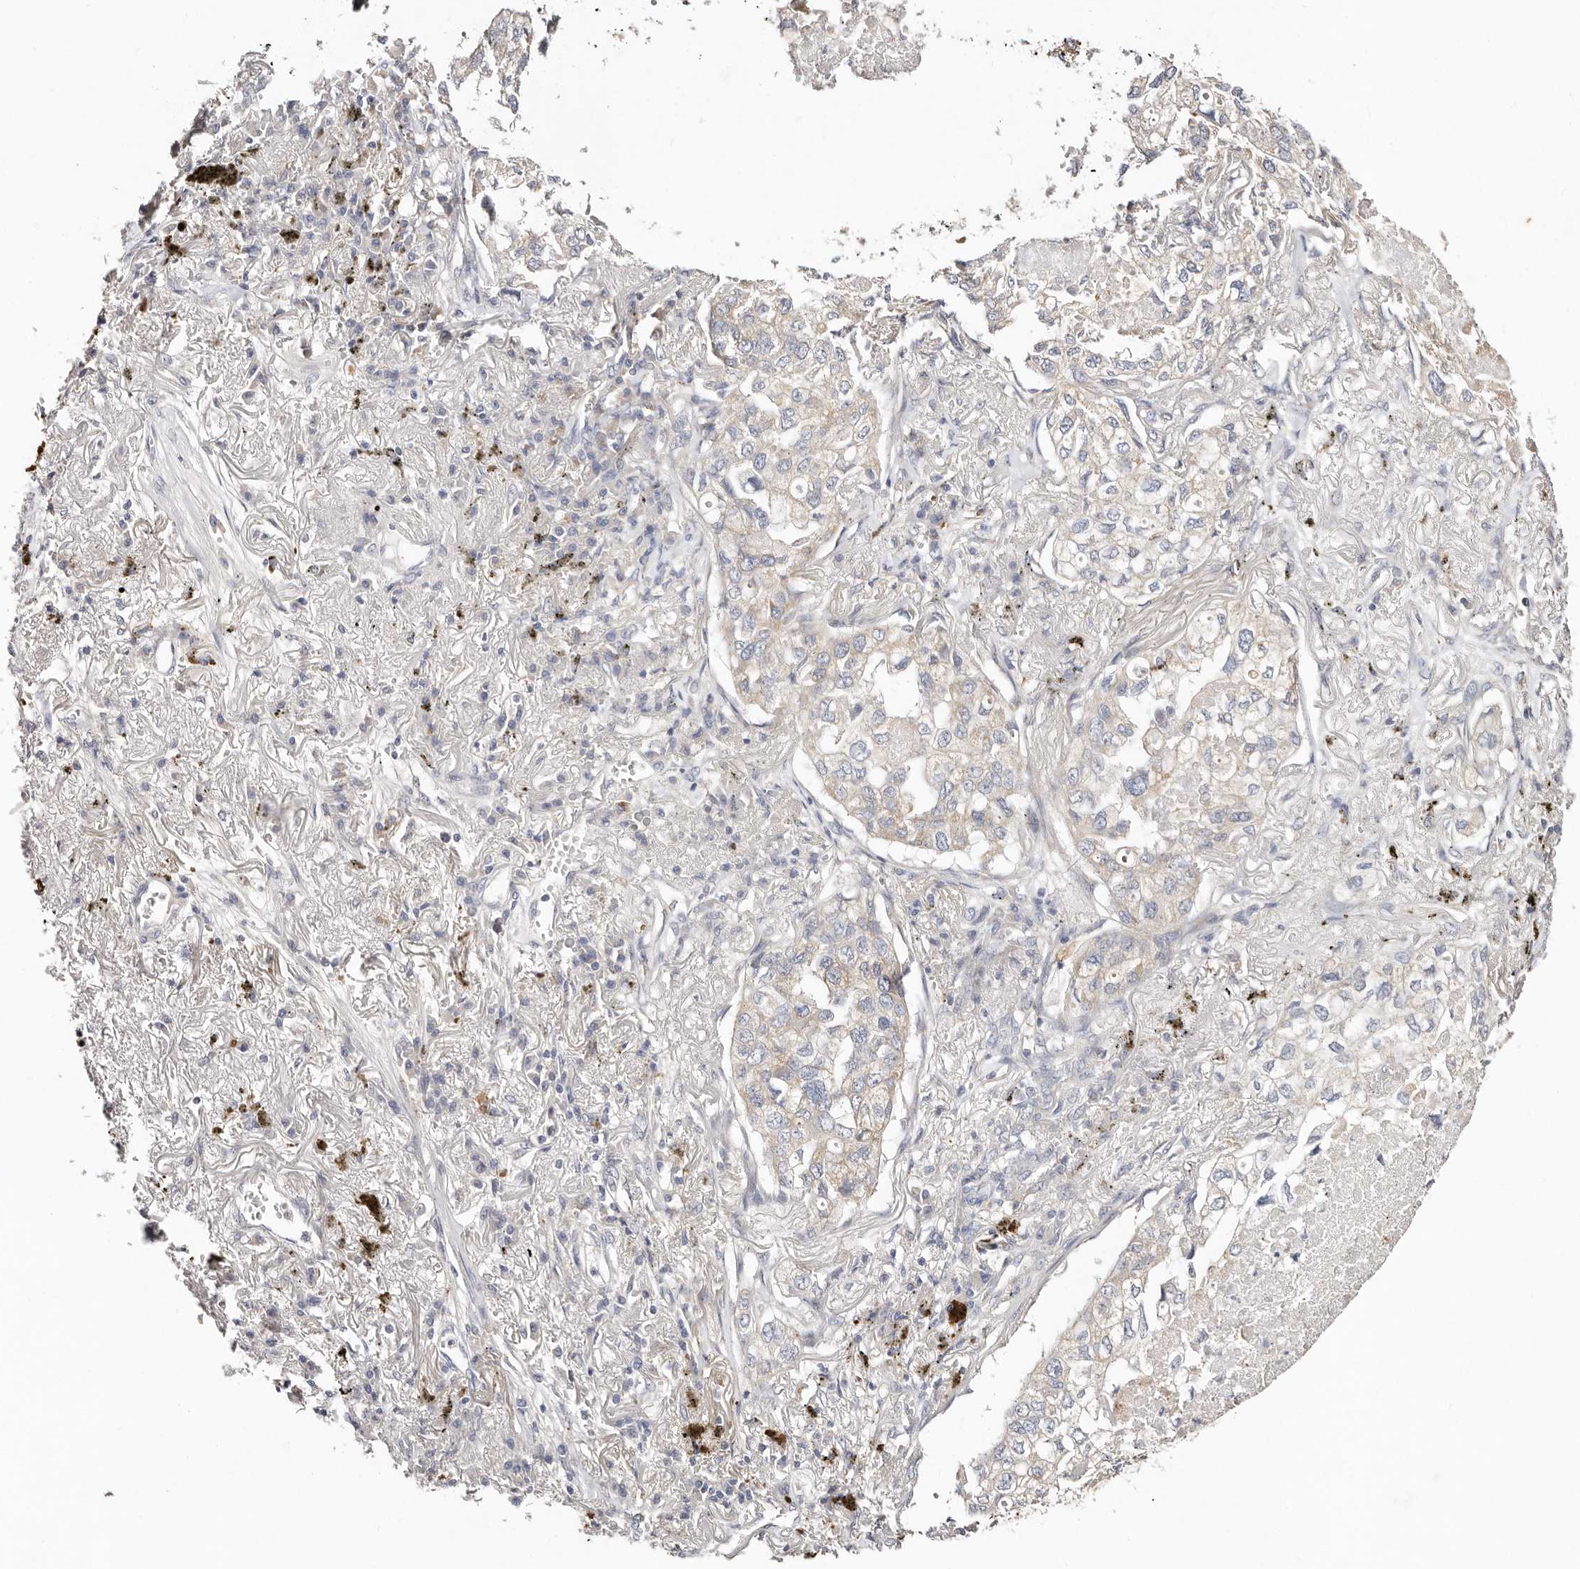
{"staining": {"intensity": "moderate", "quantity": "<25%", "location": "cytoplasmic/membranous"}, "tissue": "lung cancer", "cell_type": "Tumor cells", "image_type": "cancer", "snomed": [{"axis": "morphology", "description": "Adenocarcinoma, NOS"}, {"axis": "topography", "description": "Lung"}], "caption": "The image displays a brown stain indicating the presence of a protein in the cytoplasmic/membranous of tumor cells in lung cancer (adenocarcinoma).", "gene": "VIPAS39", "patient": {"sex": "male", "age": 65}}